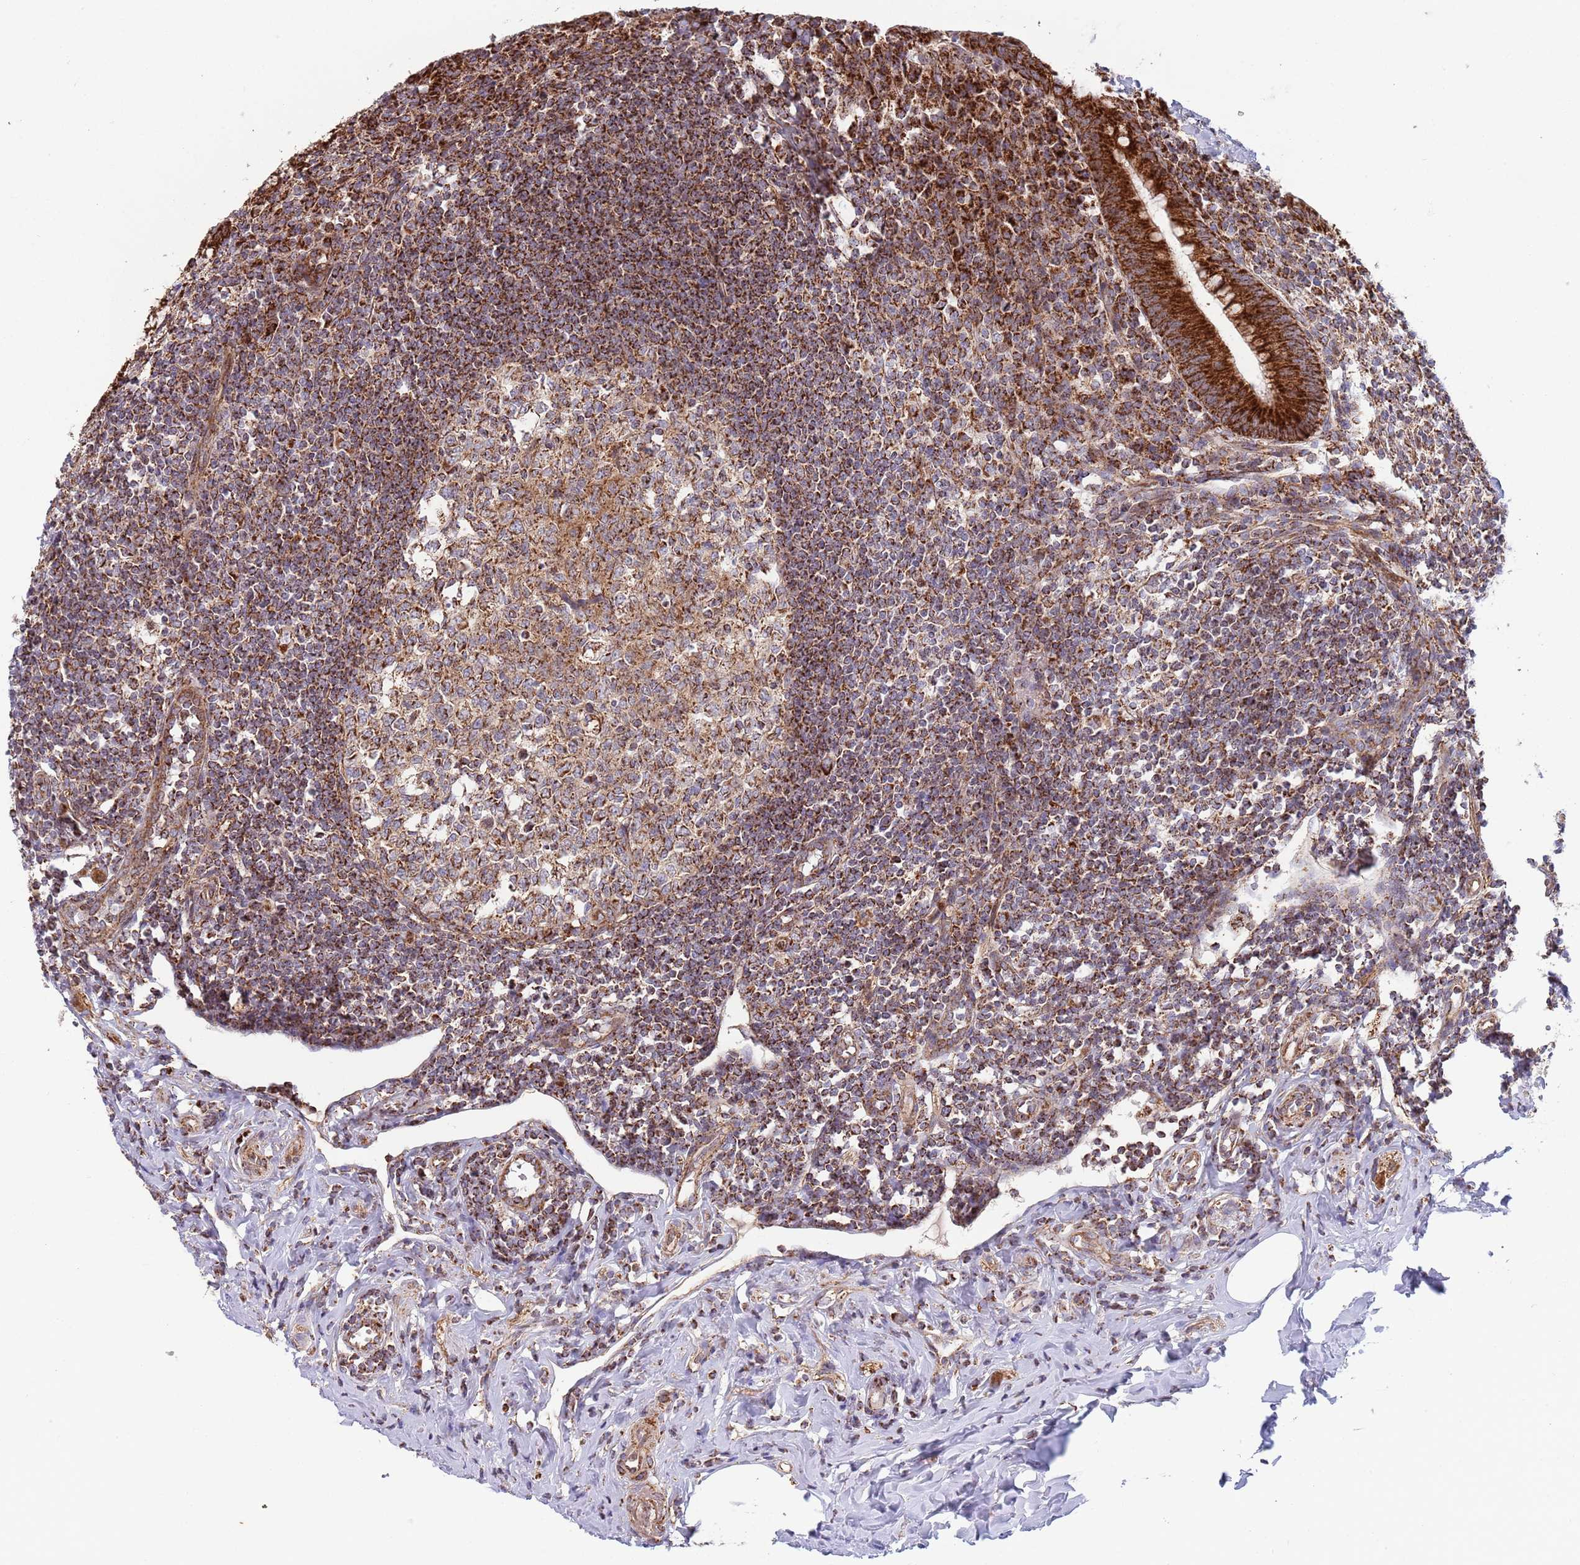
{"staining": {"intensity": "strong", "quantity": ">75%", "location": "cytoplasmic/membranous"}, "tissue": "appendix", "cell_type": "Glandular cells", "image_type": "normal", "snomed": [{"axis": "morphology", "description": "Normal tissue, NOS"}, {"axis": "topography", "description": "Appendix"}], "caption": "Glandular cells show high levels of strong cytoplasmic/membranous positivity in approximately >75% of cells in unremarkable human appendix.", "gene": "ATP5PD", "patient": {"sex": "female", "age": 33}}